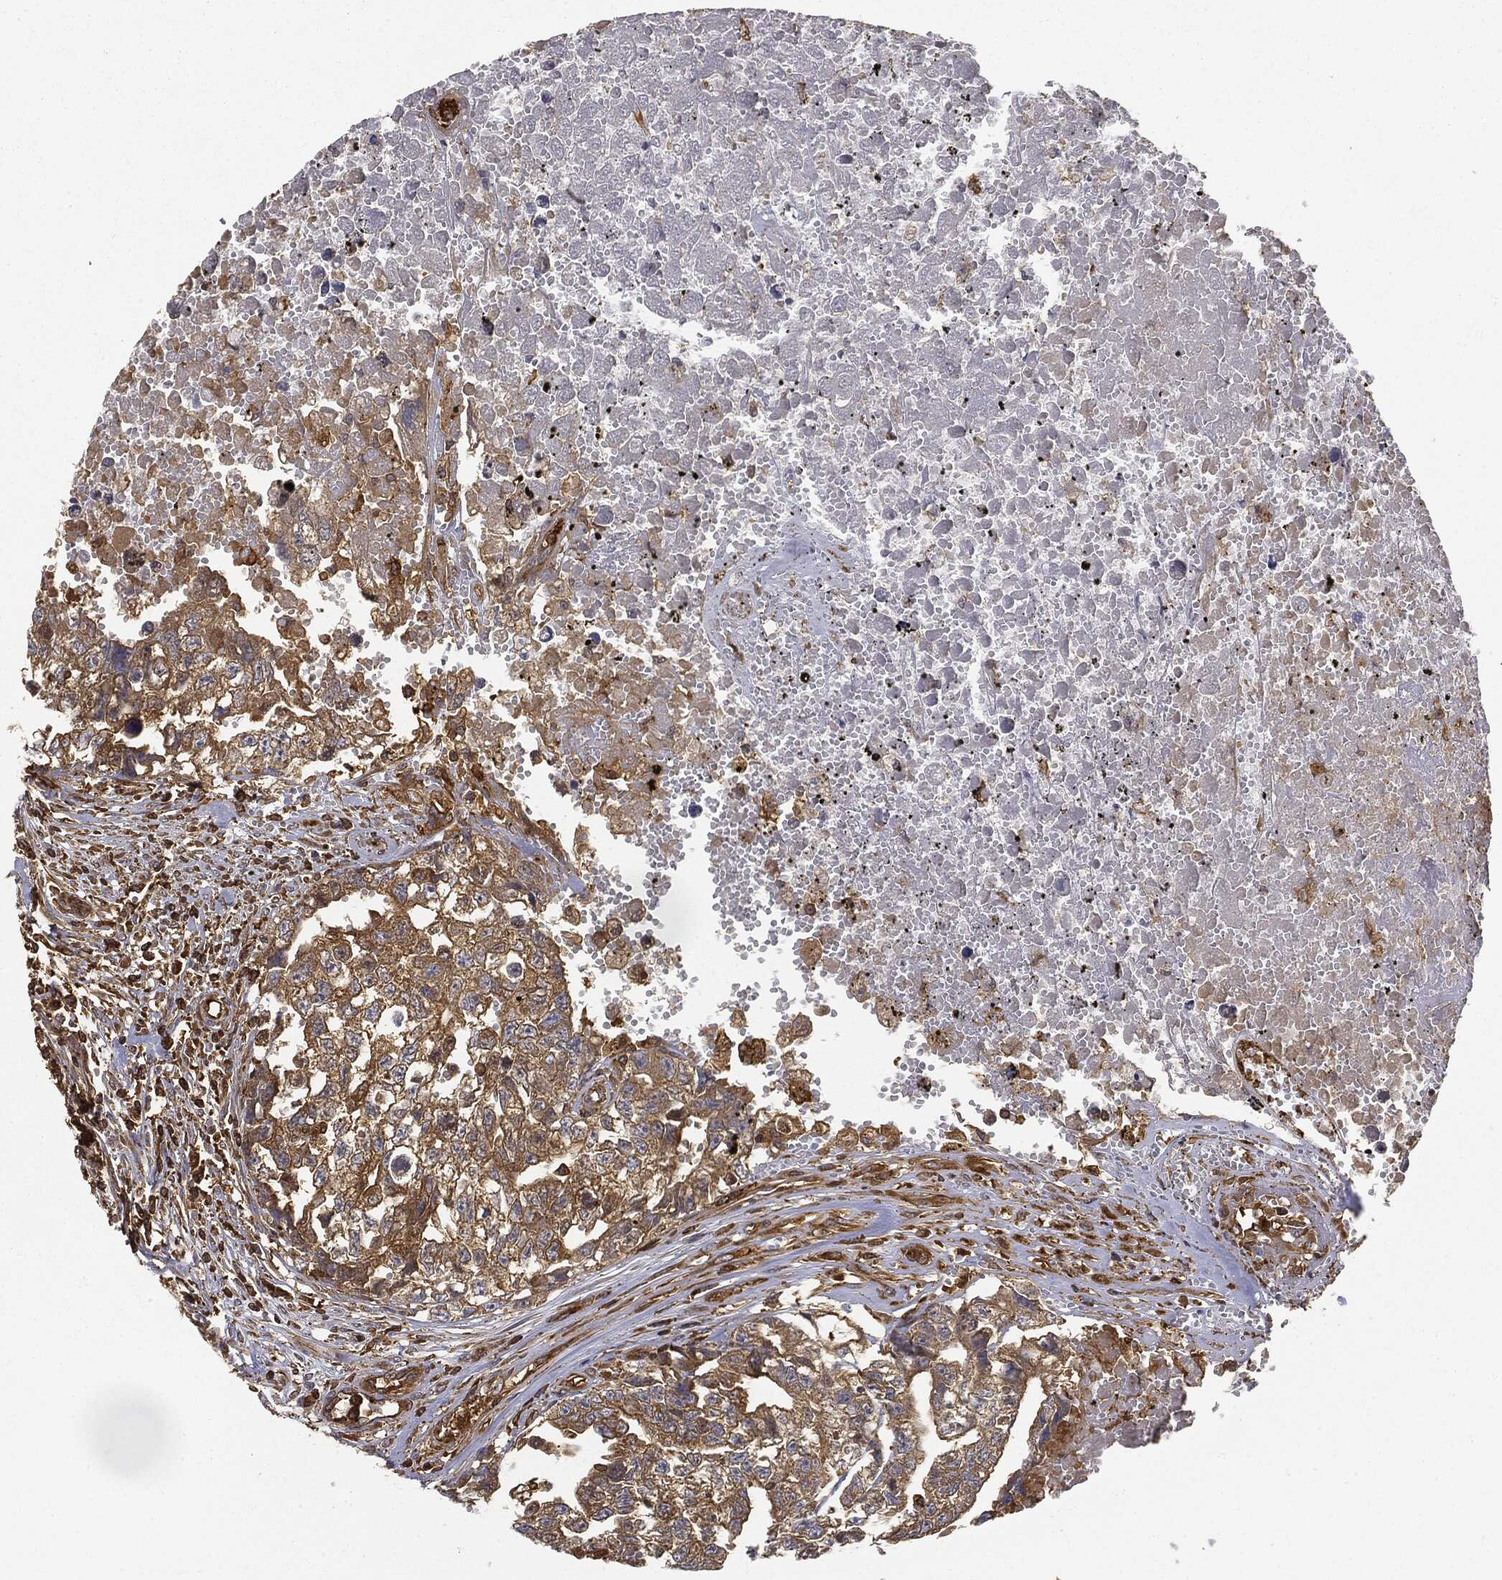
{"staining": {"intensity": "moderate", "quantity": ">75%", "location": "cytoplasmic/membranous"}, "tissue": "testis cancer", "cell_type": "Tumor cells", "image_type": "cancer", "snomed": [{"axis": "morphology", "description": "Seminoma, NOS"}, {"axis": "morphology", "description": "Carcinoma, Embryonal, NOS"}, {"axis": "topography", "description": "Testis"}], "caption": "Tumor cells show medium levels of moderate cytoplasmic/membranous expression in about >75% of cells in human testis embryonal carcinoma.", "gene": "WDR1", "patient": {"sex": "male", "age": 22}}